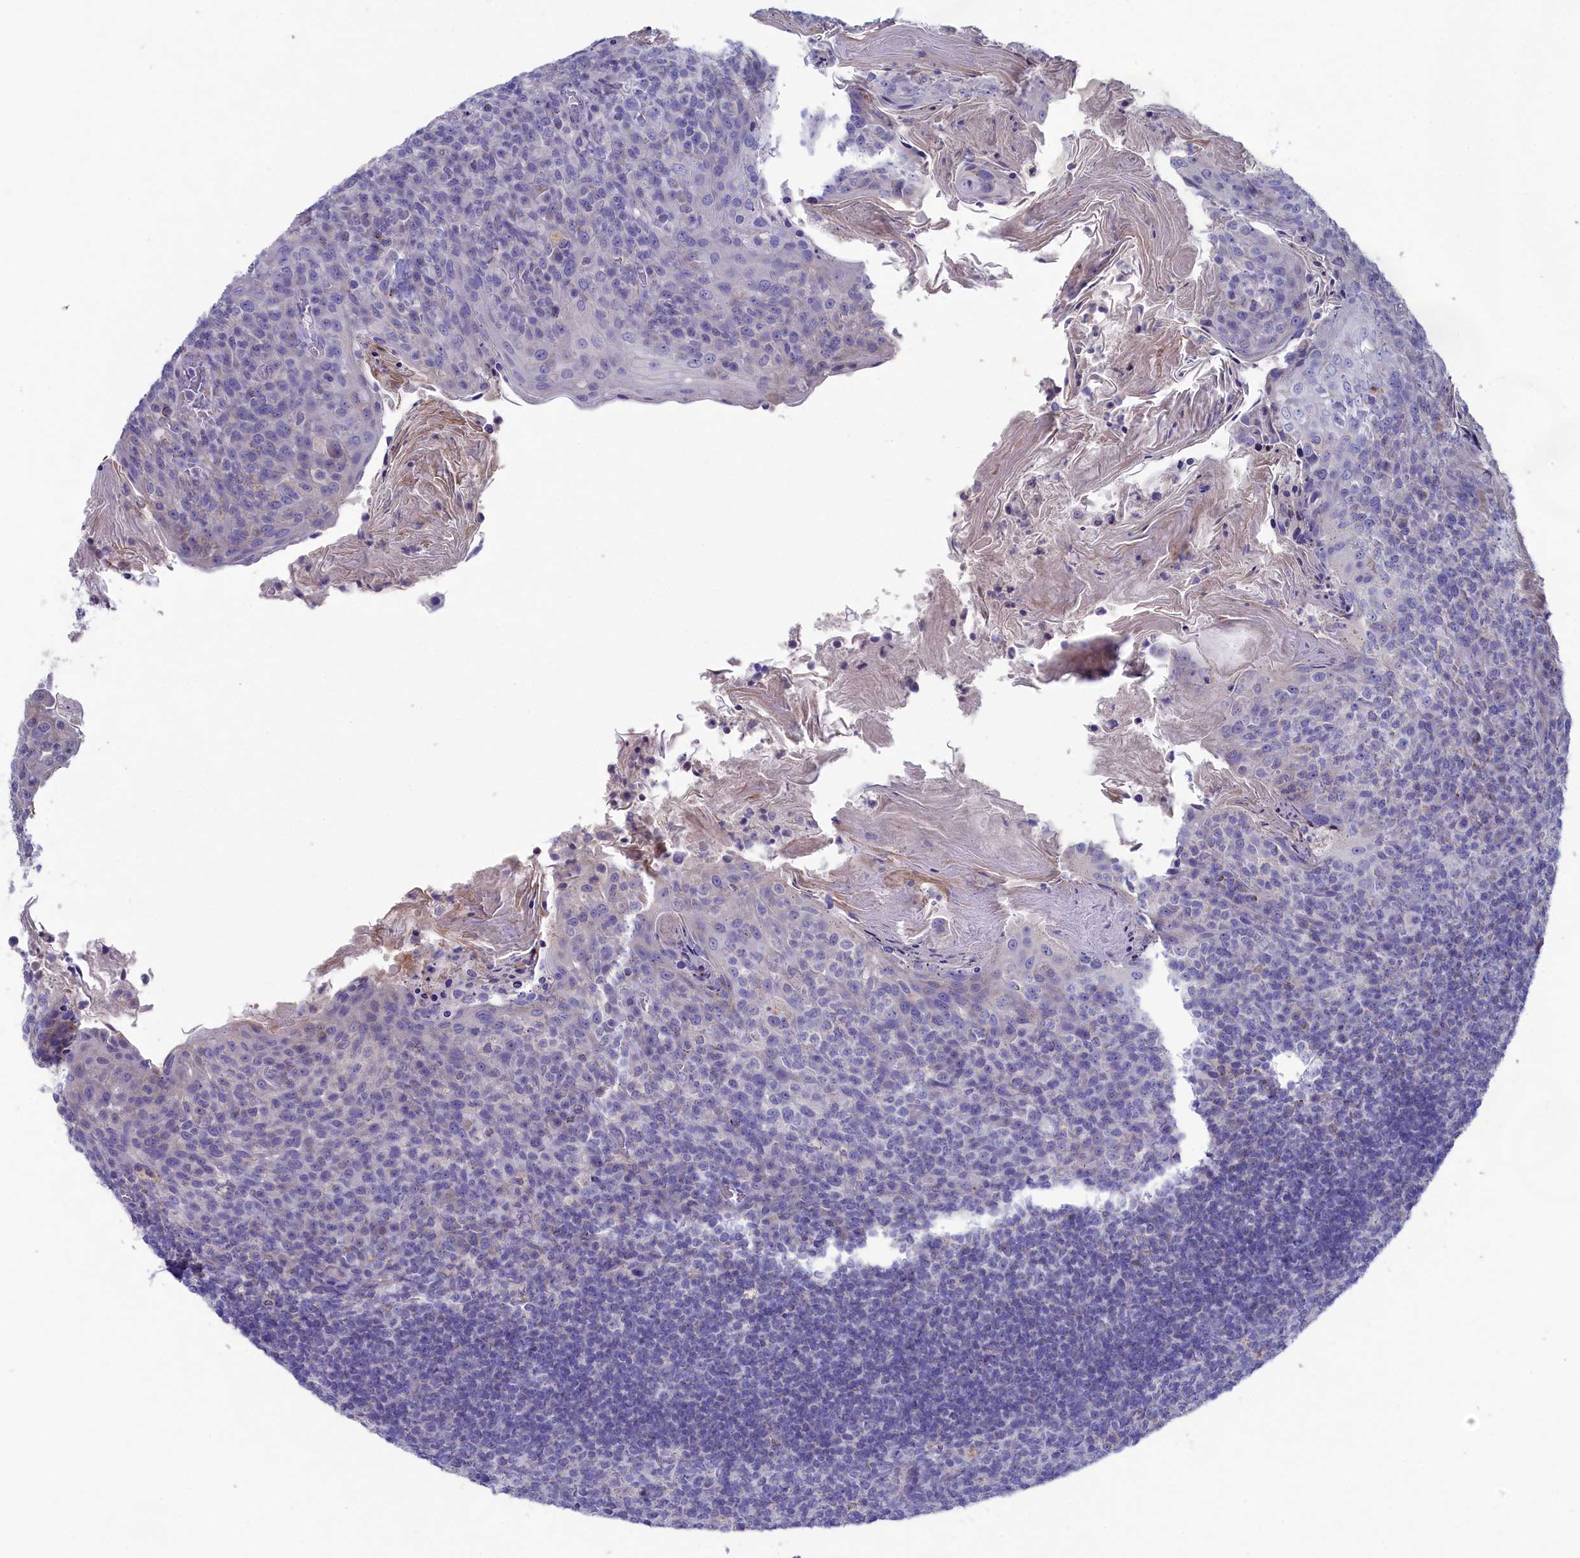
{"staining": {"intensity": "negative", "quantity": "none", "location": "none"}, "tissue": "tonsil", "cell_type": "Germinal center cells", "image_type": "normal", "snomed": [{"axis": "morphology", "description": "Normal tissue, NOS"}, {"axis": "topography", "description": "Tonsil"}], "caption": "Germinal center cells show no significant protein staining in benign tonsil.", "gene": "PRDM12", "patient": {"sex": "female", "age": 10}}